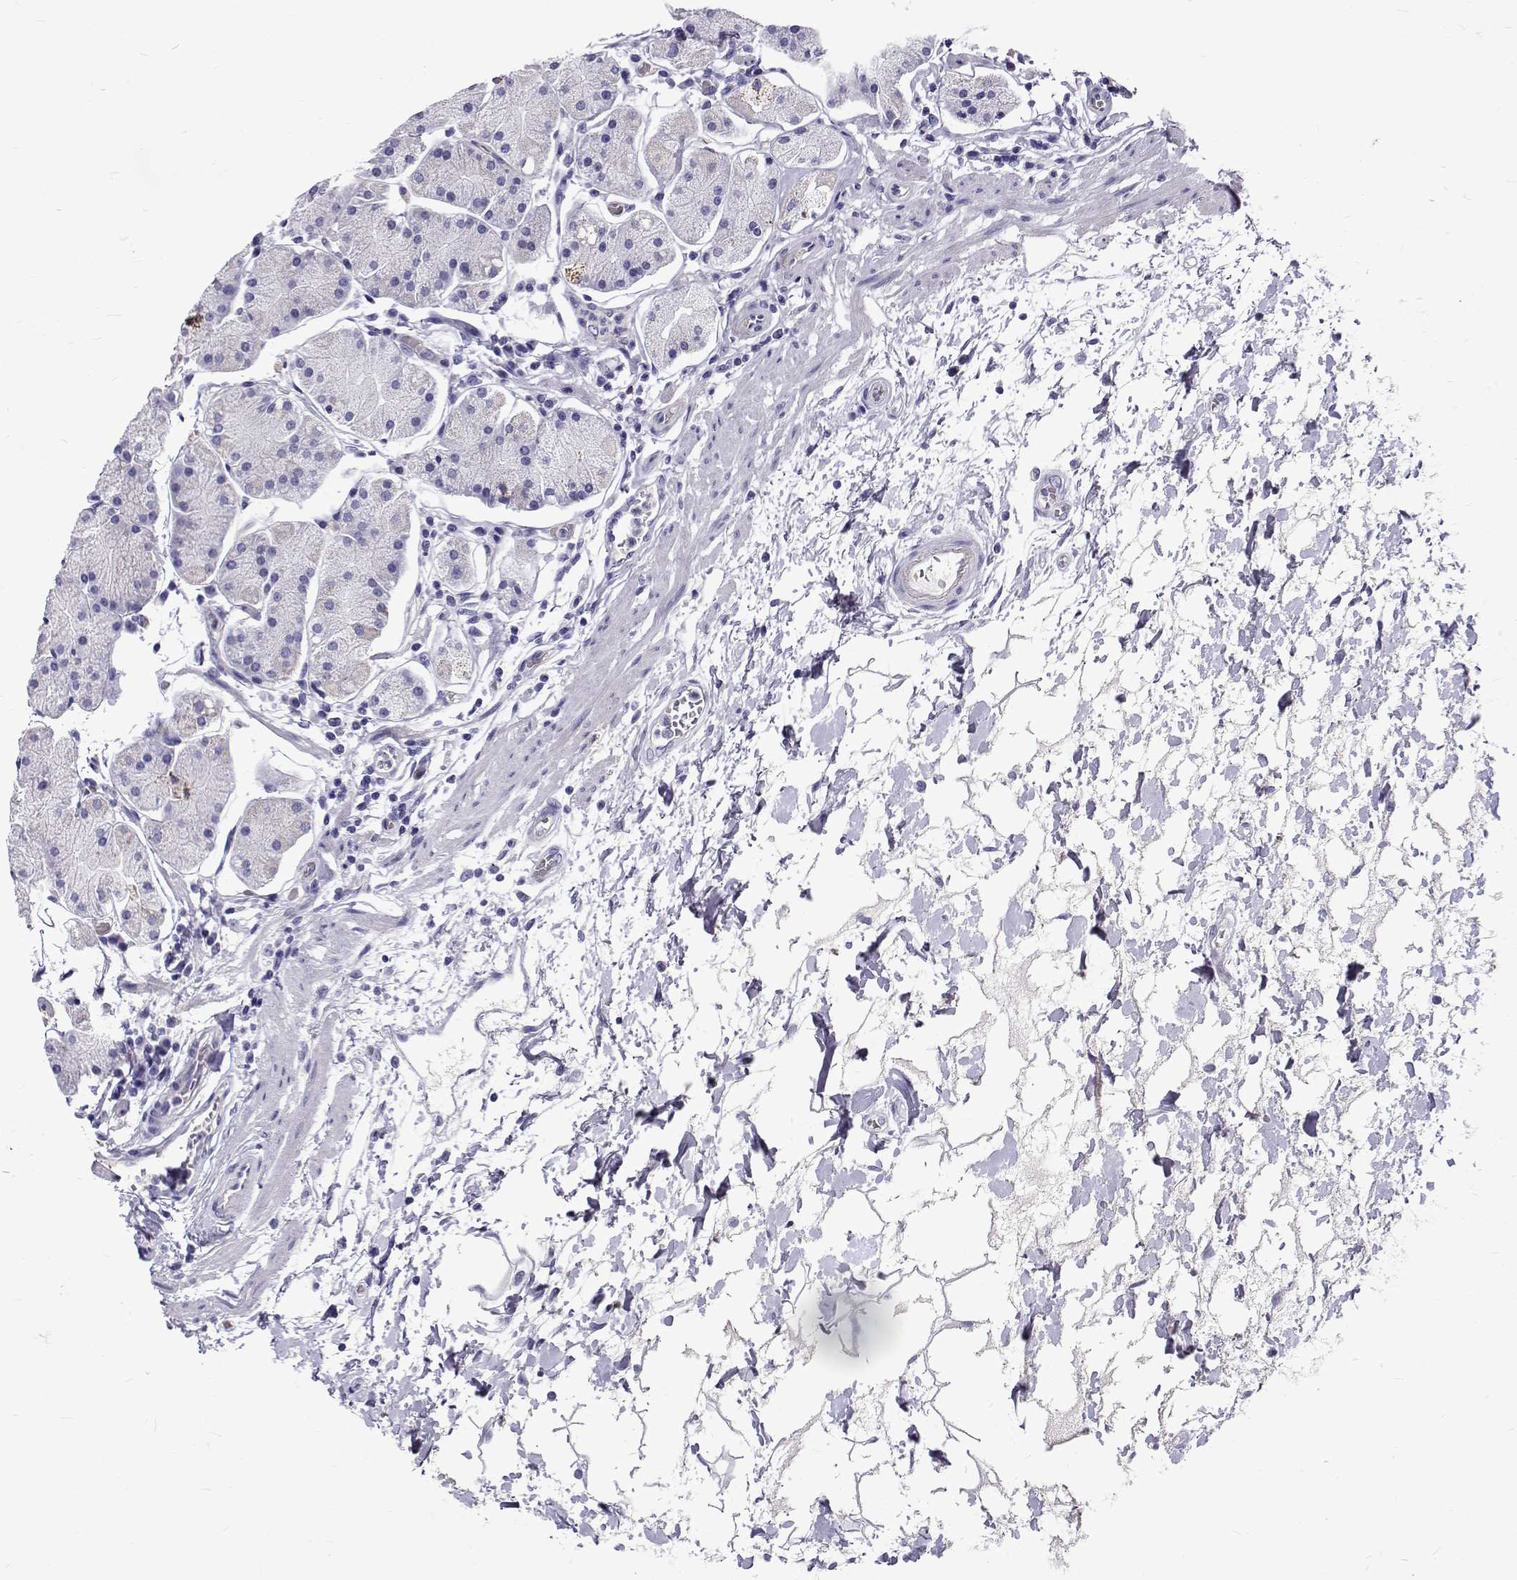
{"staining": {"intensity": "strong", "quantity": "<25%", "location": "cytoplasmic/membranous"}, "tissue": "stomach", "cell_type": "Glandular cells", "image_type": "normal", "snomed": [{"axis": "morphology", "description": "Normal tissue, NOS"}, {"axis": "topography", "description": "Stomach"}], "caption": "The micrograph demonstrates immunohistochemical staining of unremarkable stomach. There is strong cytoplasmic/membranous expression is identified in approximately <25% of glandular cells. (Stains: DAB in brown, nuclei in blue, Microscopy: brightfield microscopy at high magnification).", "gene": "IGSF1", "patient": {"sex": "male", "age": 54}}